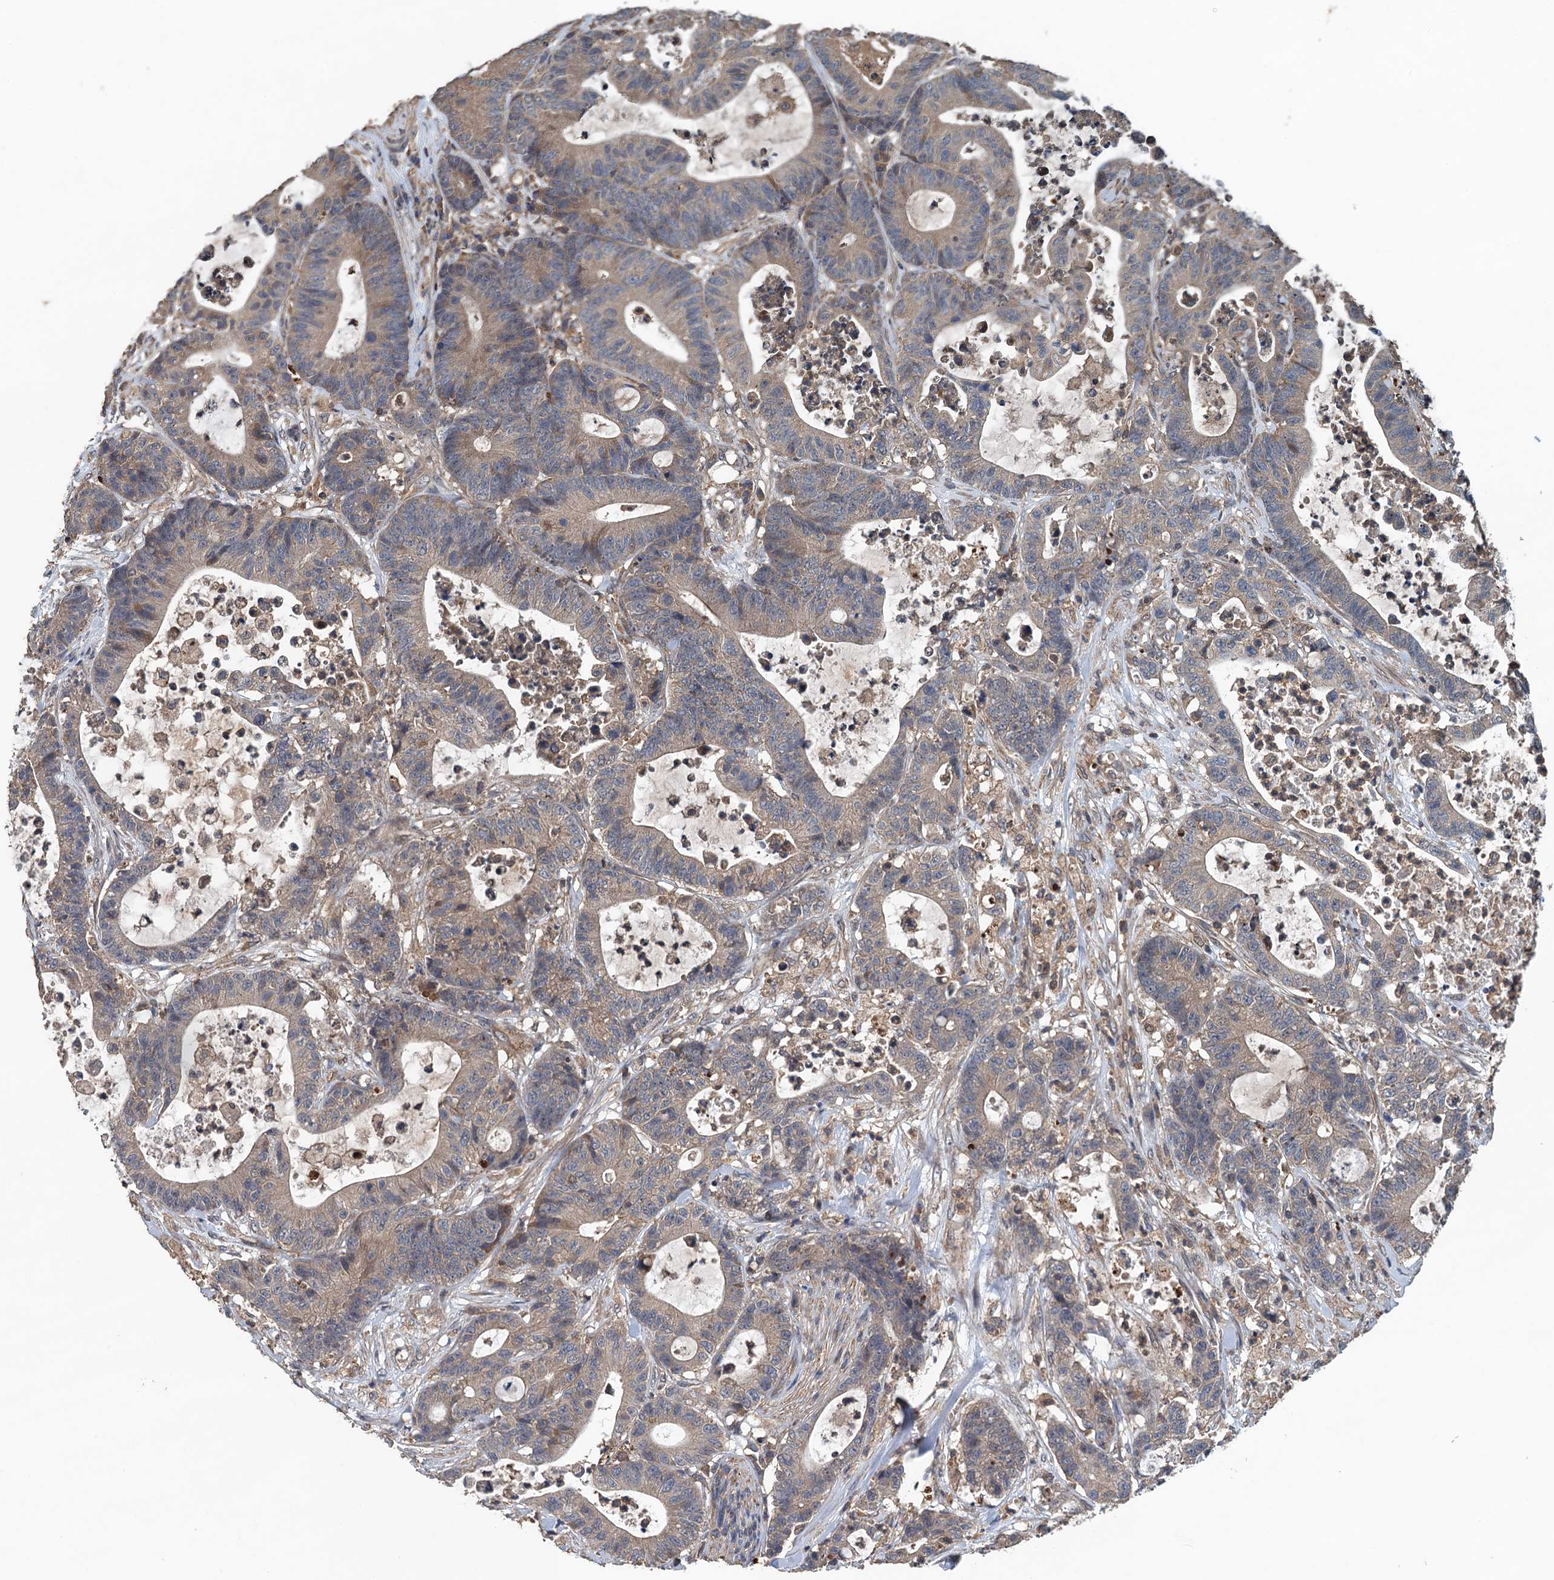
{"staining": {"intensity": "weak", "quantity": "25%-75%", "location": "cytoplasmic/membranous"}, "tissue": "colorectal cancer", "cell_type": "Tumor cells", "image_type": "cancer", "snomed": [{"axis": "morphology", "description": "Adenocarcinoma, NOS"}, {"axis": "topography", "description": "Colon"}], "caption": "IHC staining of colorectal cancer, which displays low levels of weak cytoplasmic/membranous positivity in about 25%-75% of tumor cells indicating weak cytoplasmic/membranous protein expression. The staining was performed using DAB (3,3'-diaminobenzidine) (brown) for protein detection and nuclei were counterstained in hematoxylin (blue).", "gene": "BORCS5", "patient": {"sex": "female", "age": 84}}